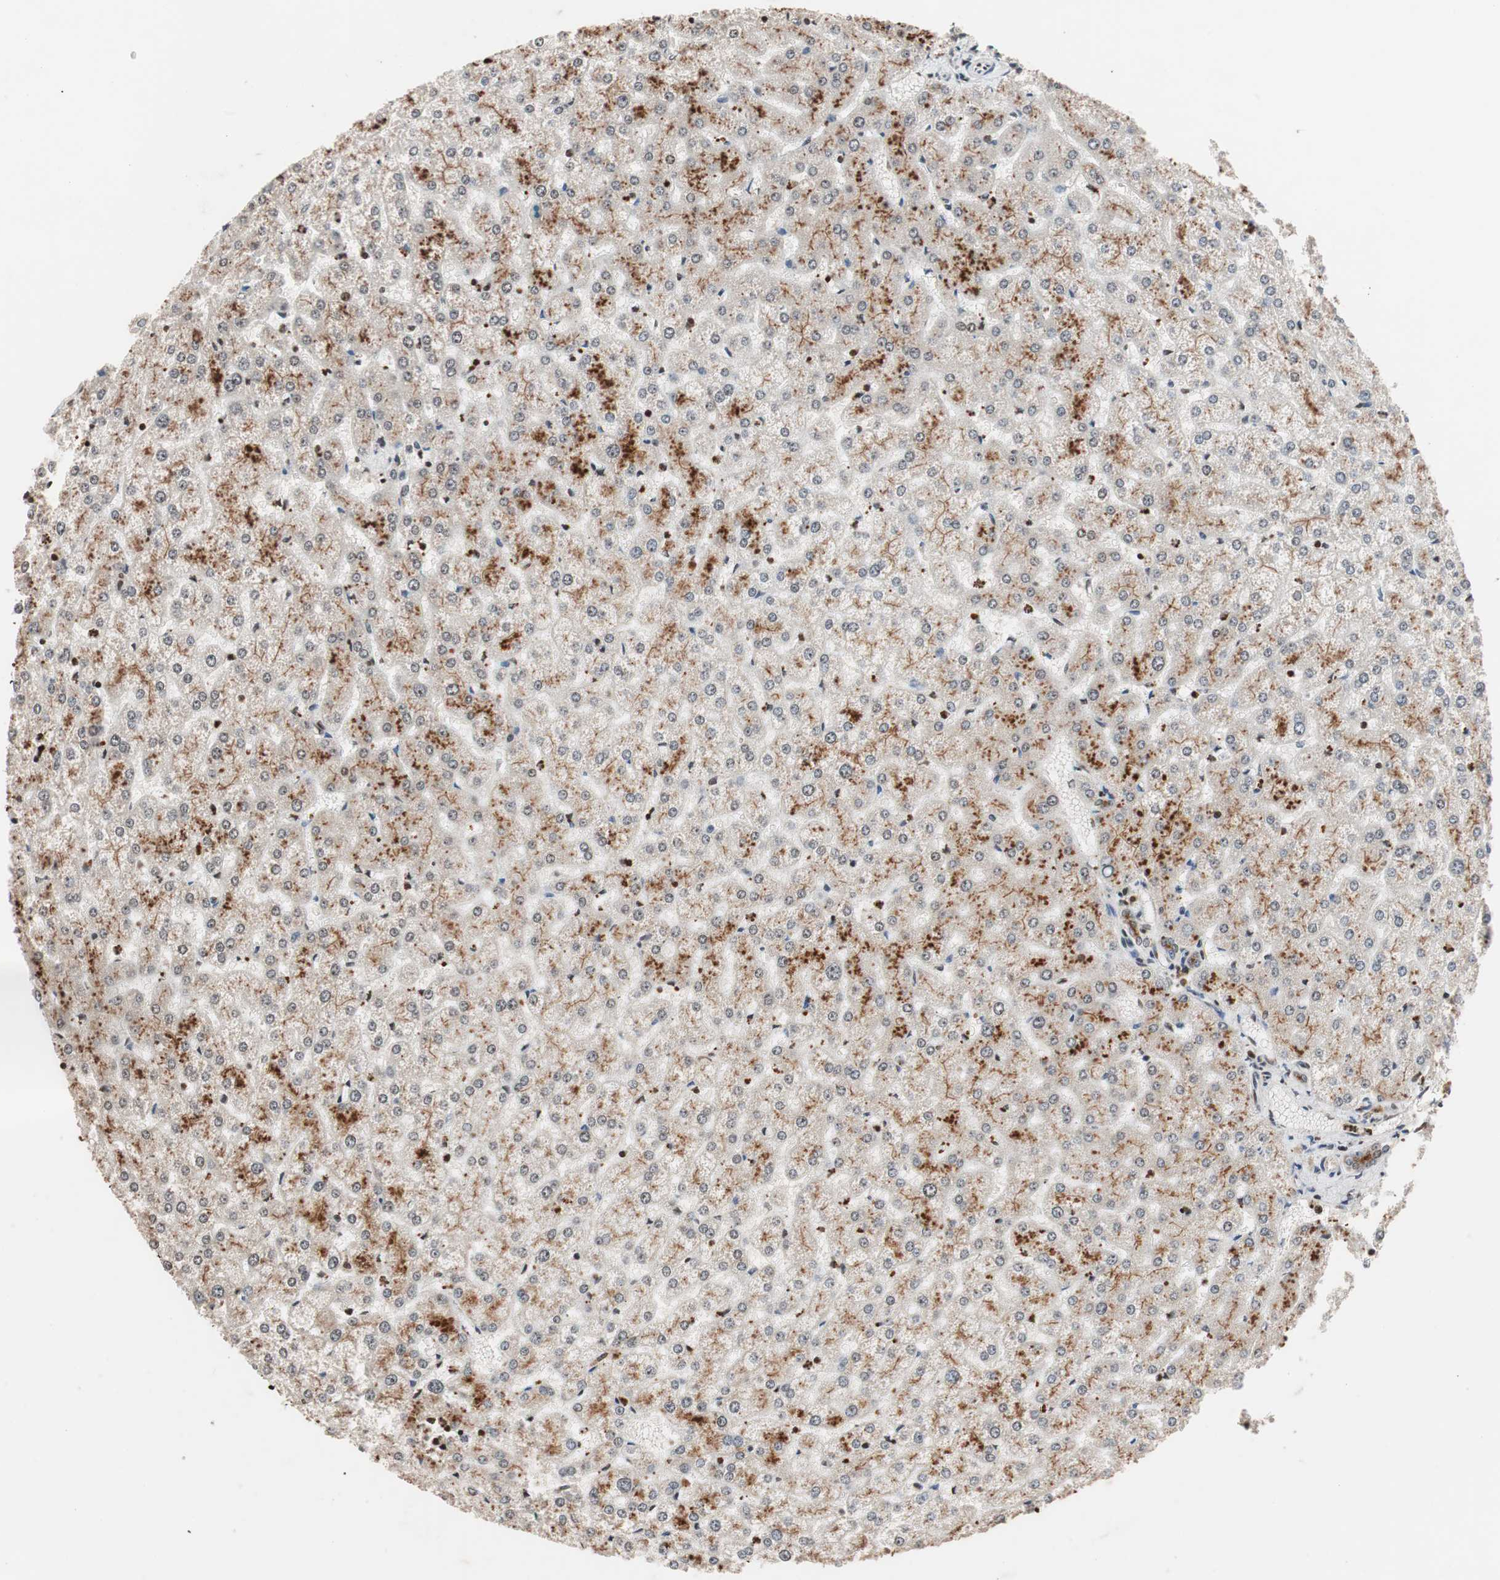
{"staining": {"intensity": "moderate", "quantity": ">75%", "location": "cytoplasmic/membranous"}, "tissue": "liver", "cell_type": "Cholangiocytes", "image_type": "normal", "snomed": [{"axis": "morphology", "description": "Normal tissue, NOS"}, {"axis": "topography", "description": "Liver"}], "caption": "High-magnification brightfield microscopy of normal liver stained with DAB (3,3'-diaminobenzidine) (brown) and counterstained with hematoxylin (blue). cholangiocytes exhibit moderate cytoplasmic/membranous expression is seen in about>75% of cells. Nuclei are stained in blue.", "gene": "ZFC3H1", "patient": {"sex": "female", "age": 32}}